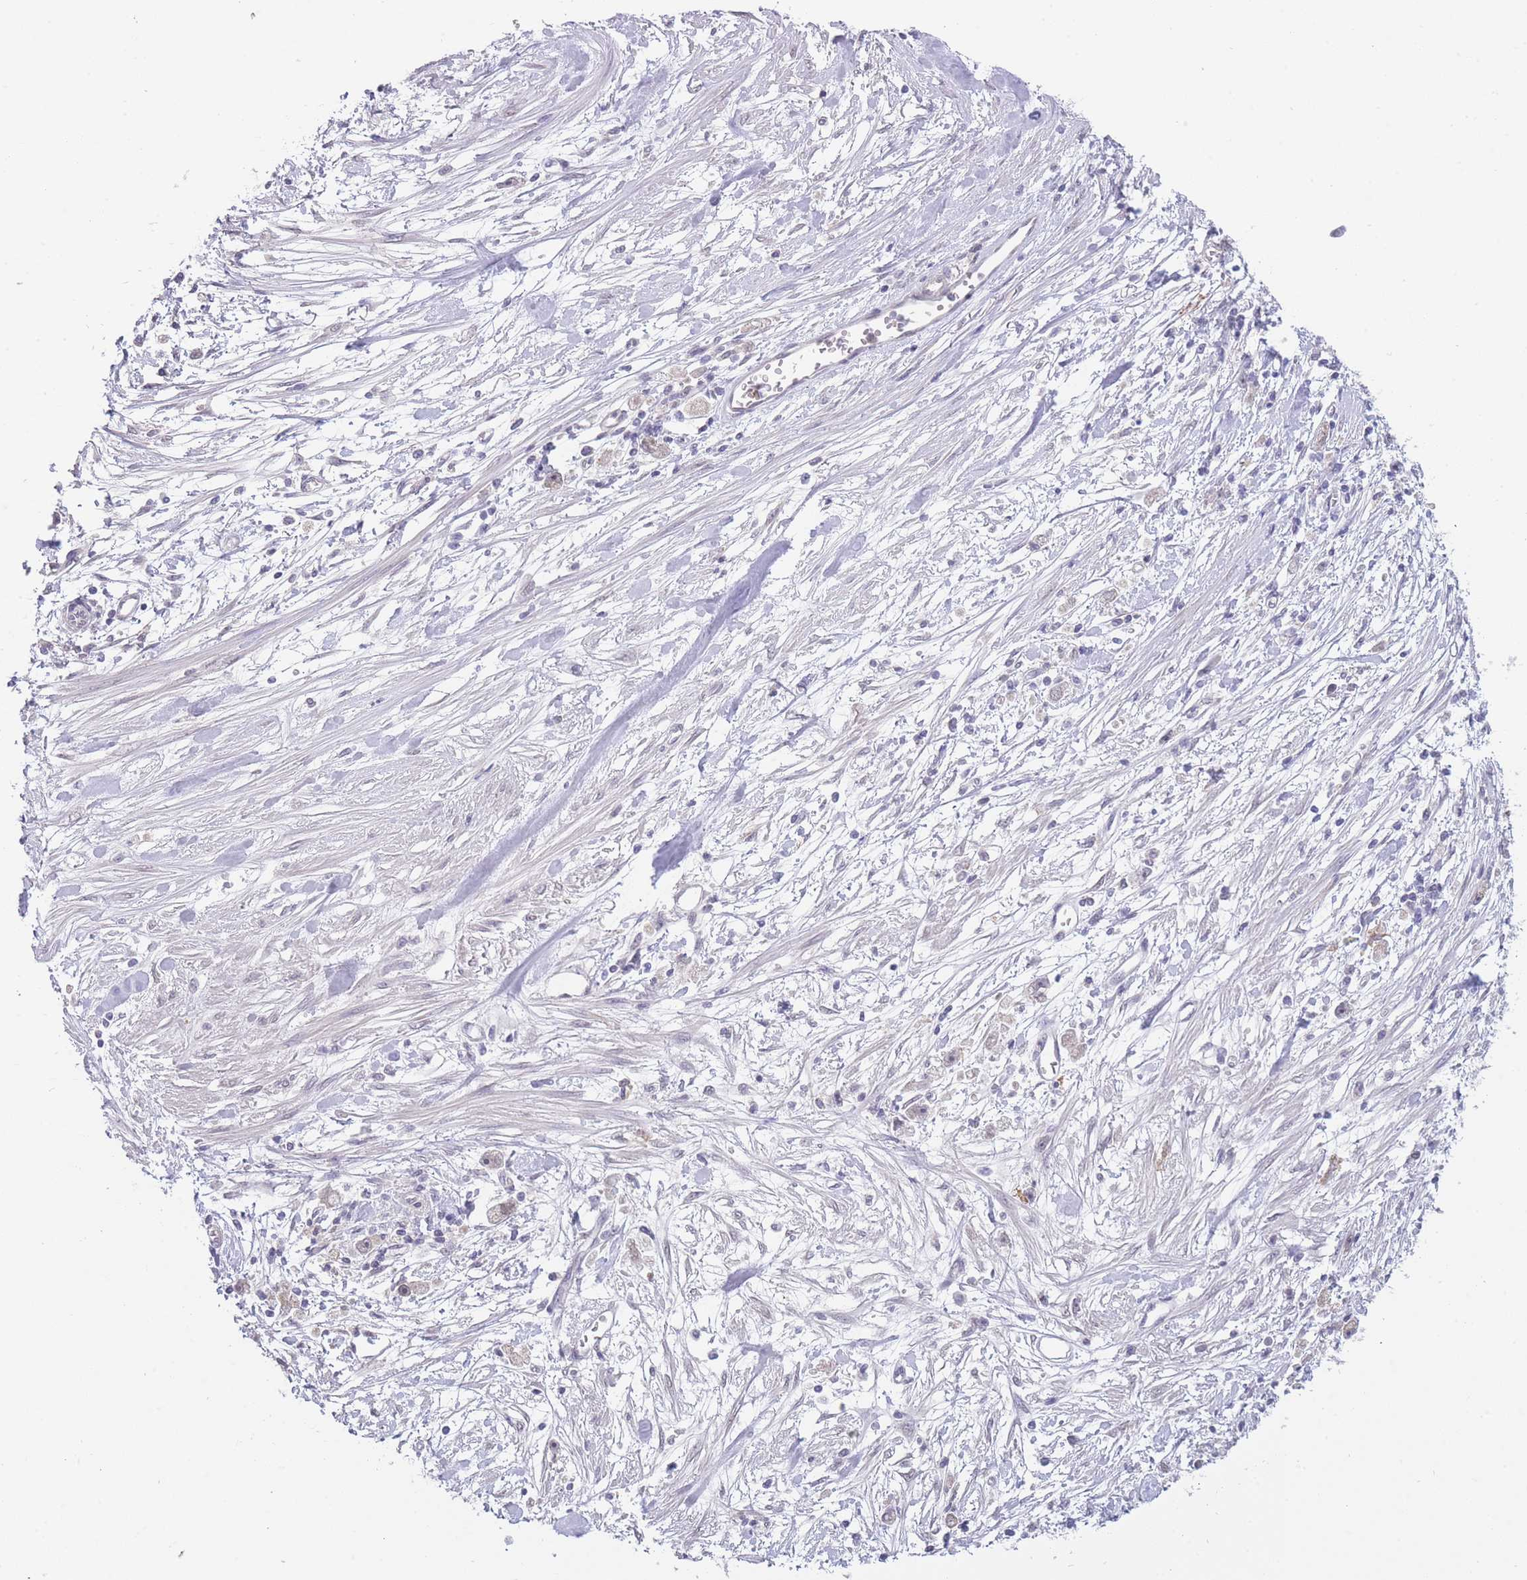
{"staining": {"intensity": "negative", "quantity": "none", "location": "none"}, "tissue": "stomach cancer", "cell_type": "Tumor cells", "image_type": "cancer", "snomed": [{"axis": "morphology", "description": "Adenocarcinoma, NOS"}, {"axis": "topography", "description": "Stomach"}], "caption": "A high-resolution histopathology image shows immunohistochemistry (IHC) staining of stomach cancer, which shows no significant staining in tumor cells.", "gene": "GOLGA6L25", "patient": {"sex": "female", "age": 59}}